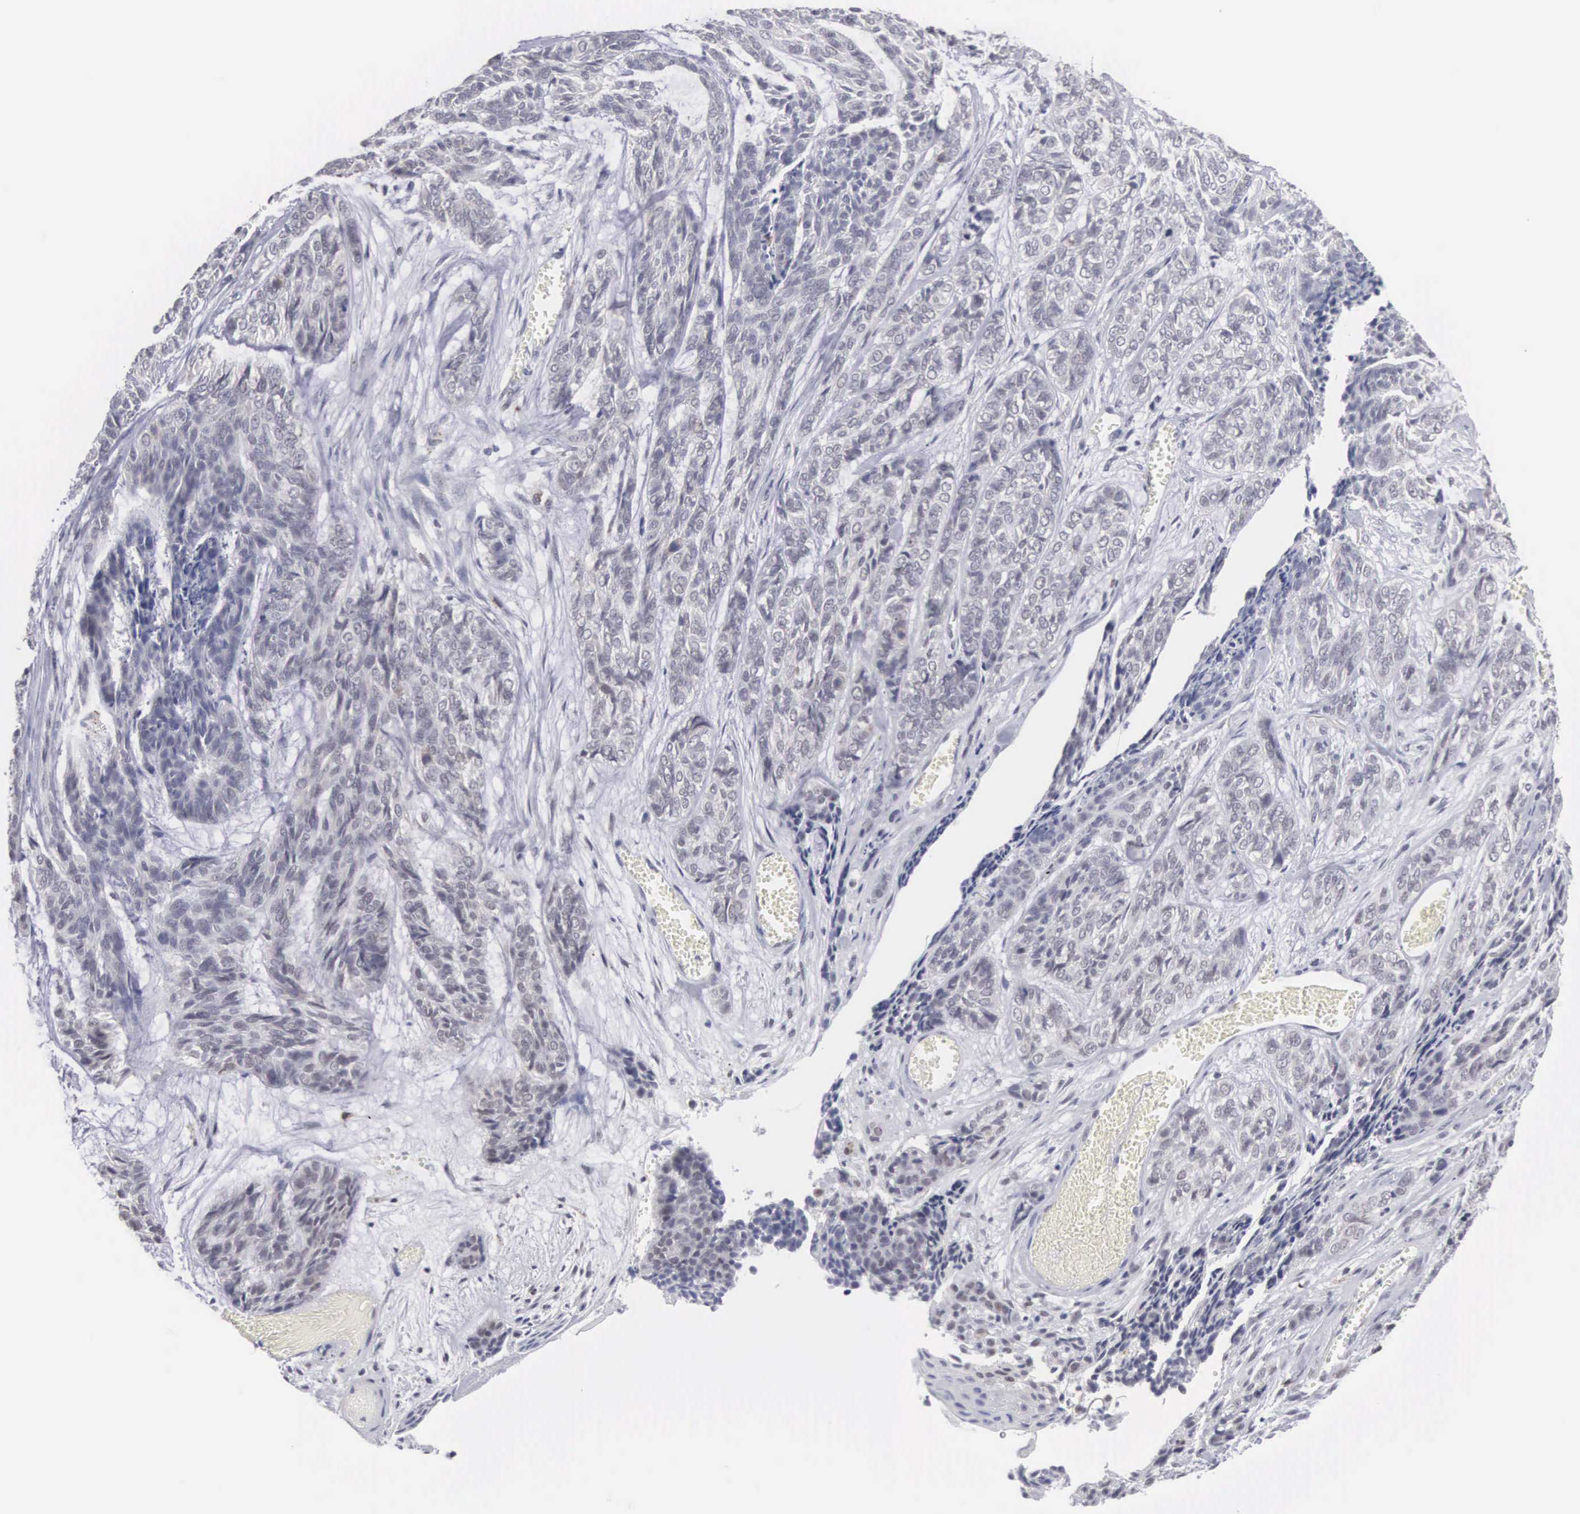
{"staining": {"intensity": "negative", "quantity": "none", "location": "none"}, "tissue": "skin cancer", "cell_type": "Tumor cells", "image_type": "cancer", "snomed": [{"axis": "morphology", "description": "Normal tissue, NOS"}, {"axis": "morphology", "description": "Basal cell carcinoma"}, {"axis": "topography", "description": "Skin"}], "caption": "The IHC image has no significant positivity in tumor cells of skin basal cell carcinoma tissue.", "gene": "MNAT1", "patient": {"sex": "female", "age": 65}}